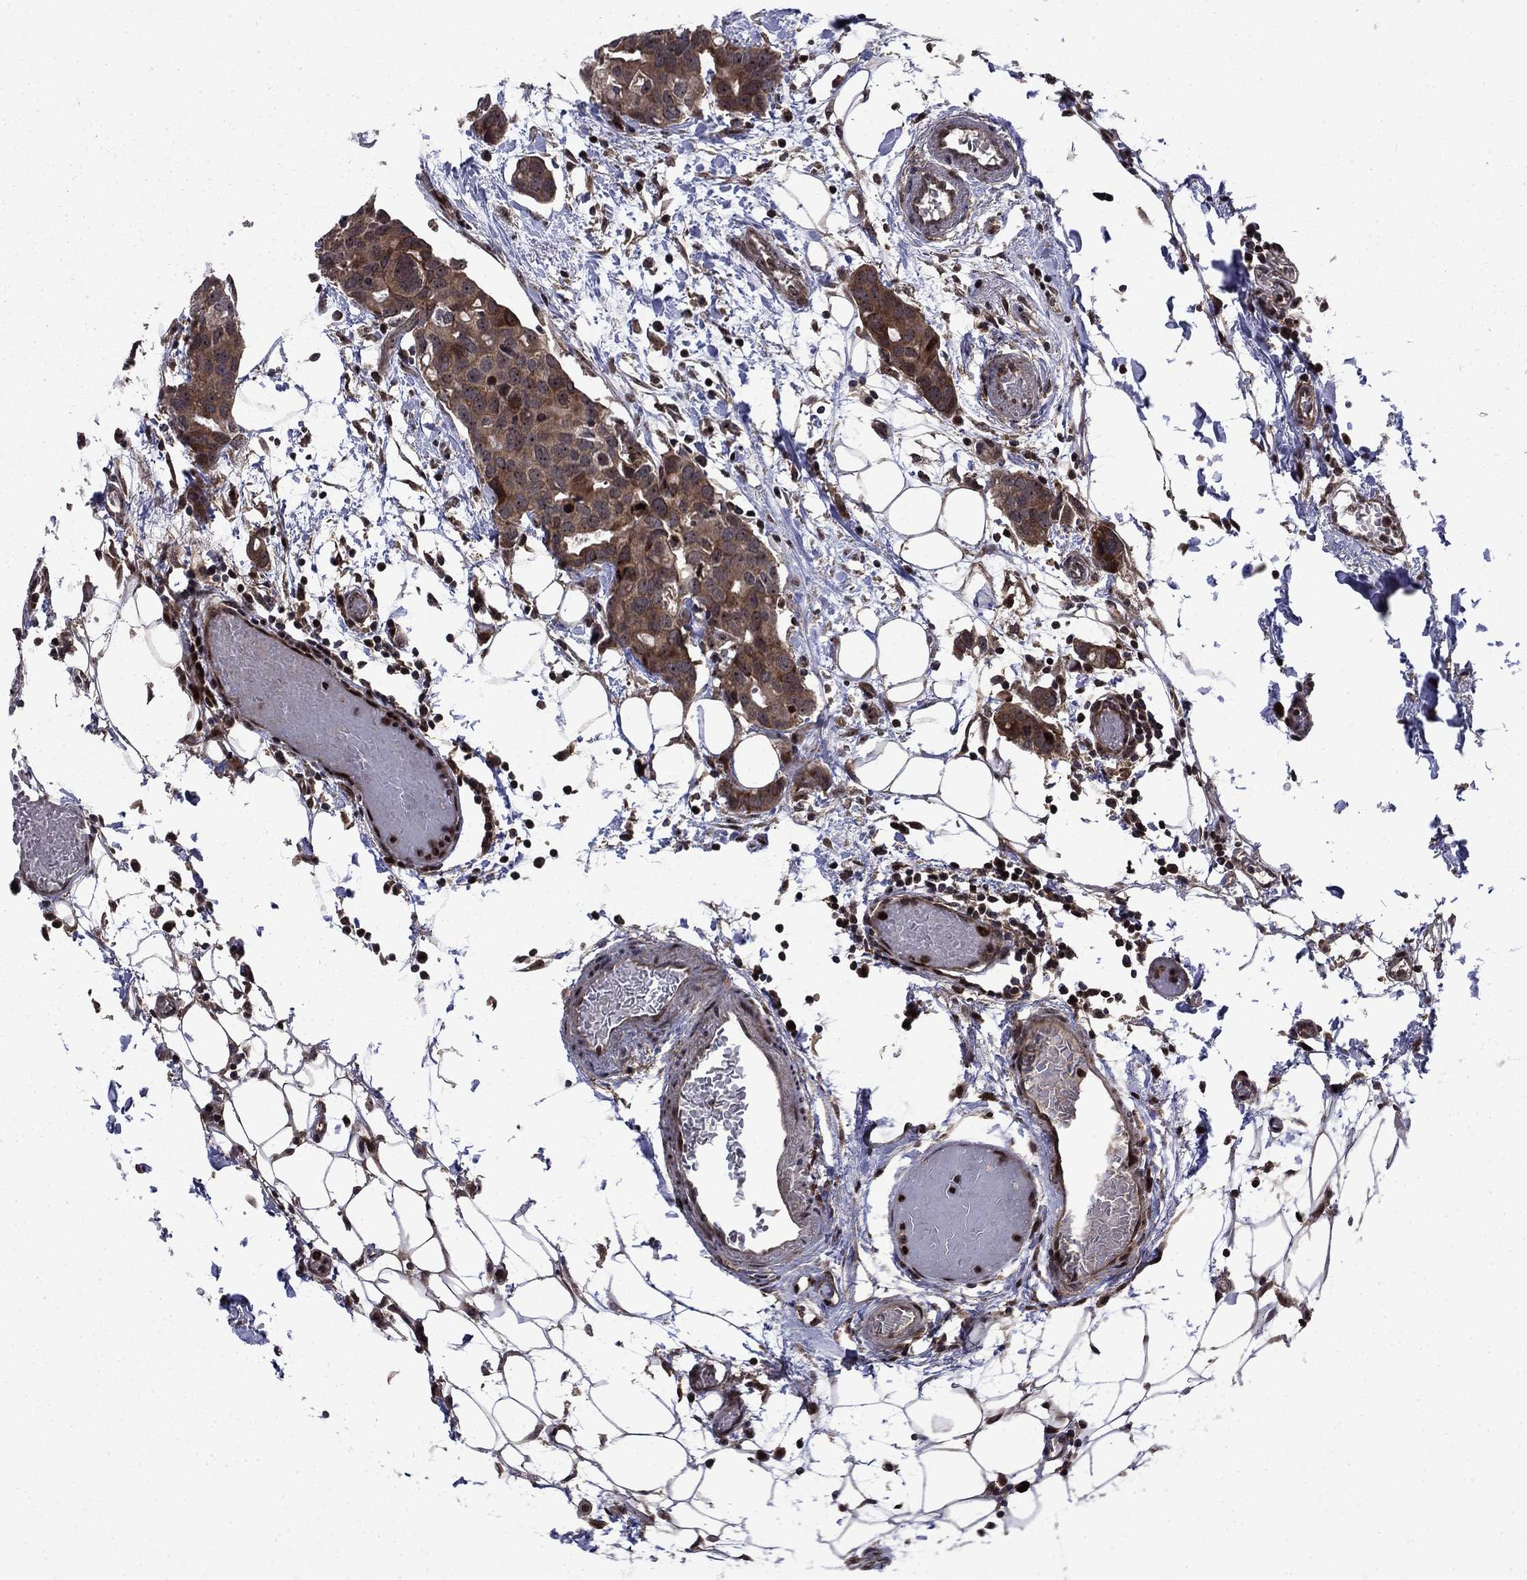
{"staining": {"intensity": "moderate", "quantity": ">75%", "location": "cytoplasmic/membranous"}, "tissue": "breast cancer", "cell_type": "Tumor cells", "image_type": "cancer", "snomed": [{"axis": "morphology", "description": "Duct carcinoma"}, {"axis": "topography", "description": "Breast"}], "caption": "Immunohistochemistry micrograph of breast cancer stained for a protein (brown), which shows medium levels of moderate cytoplasmic/membranous positivity in about >75% of tumor cells.", "gene": "AGTPBP1", "patient": {"sex": "female", "age": 83}}